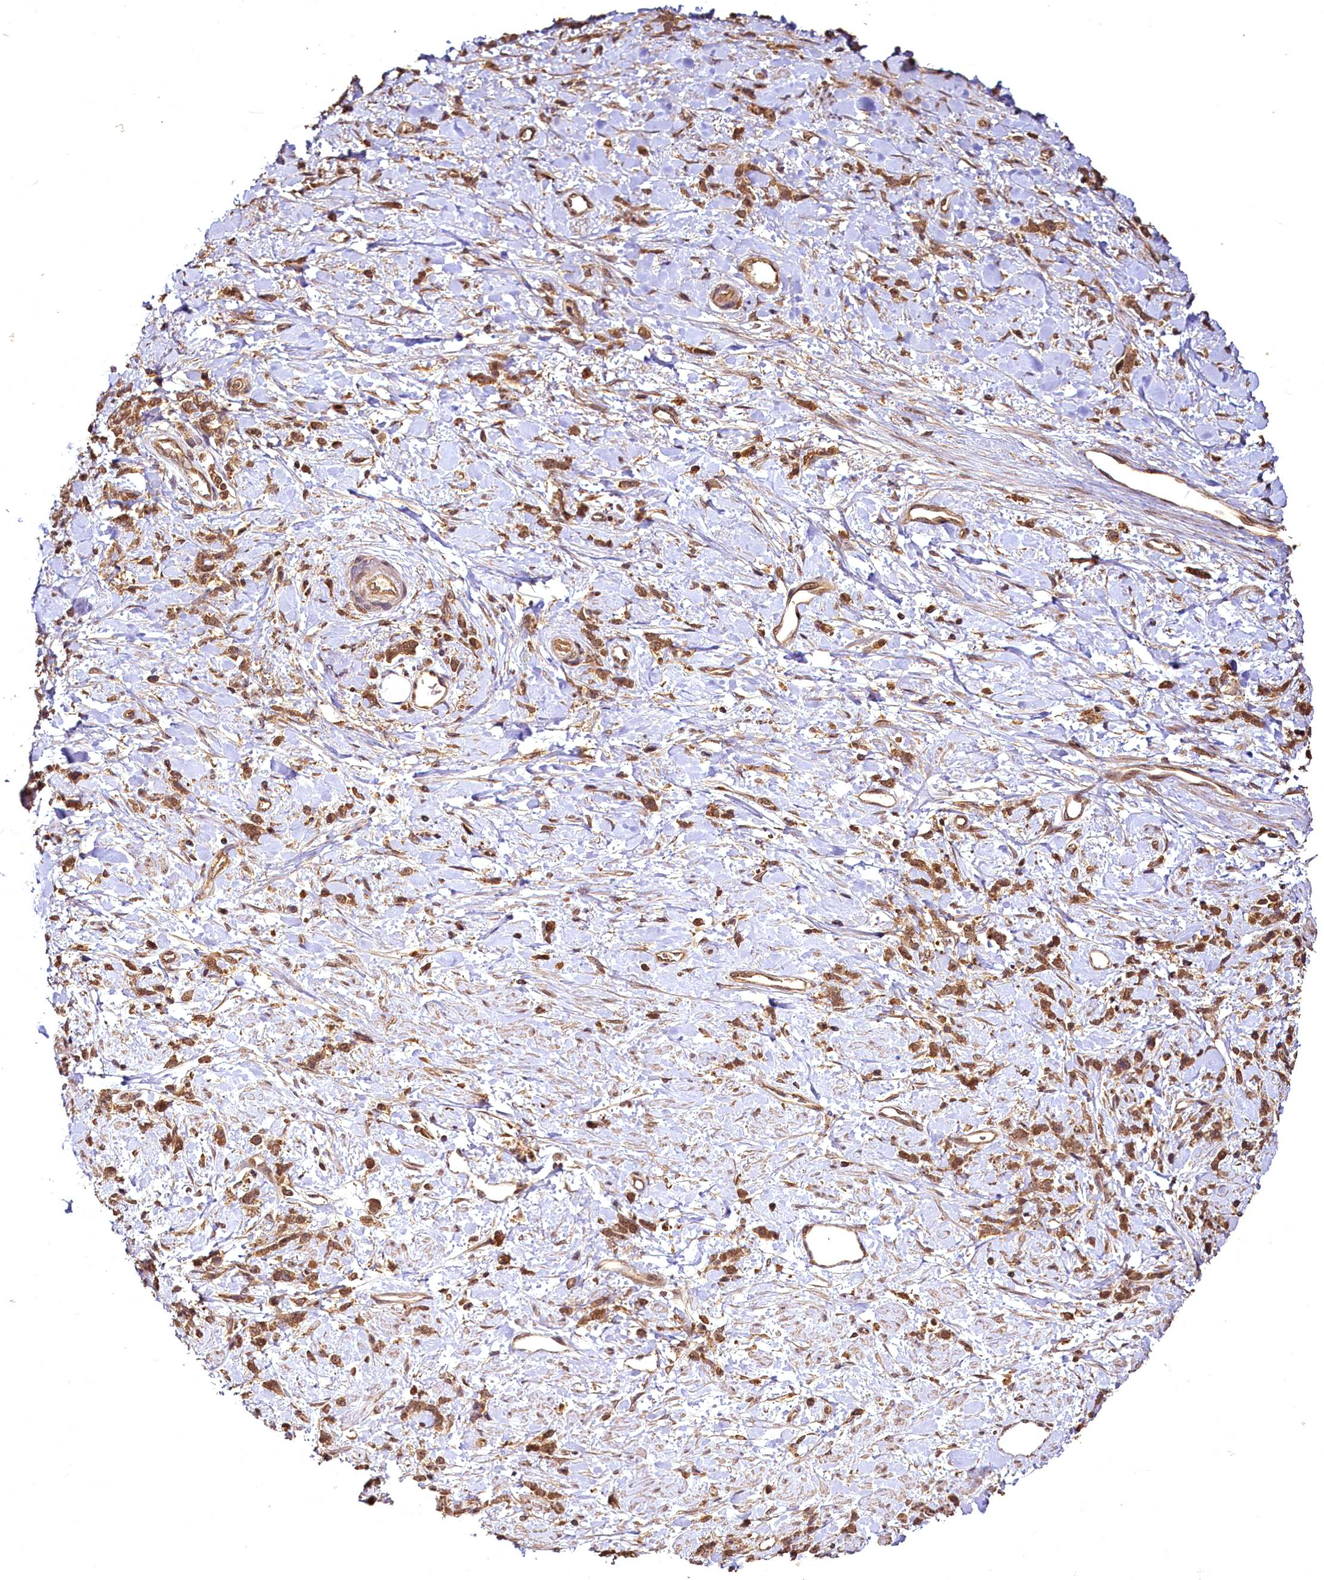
{"staining": {"intensity": "moderate", "quantity": ">75%", "location": "cytoplasmic/membranous"}, "tissue": "stomach cancer", "cell_type": "Tumor cells", "image_type": "cancer", "snomed": [{"axis": "morphology", "description": "Adenocarcinoma, NOS"}, {"axis": "topography", "description": "Stomach"}], "caption": "Stomach cancer (adenocarcinoma) was stained to show a protein in brown. There is medium levels of moderate cytoplasmic/membranous positivity in about >75% of tumor cells.", "gene": "VPS51", "patient": {"sex": "female", "age": 60}}